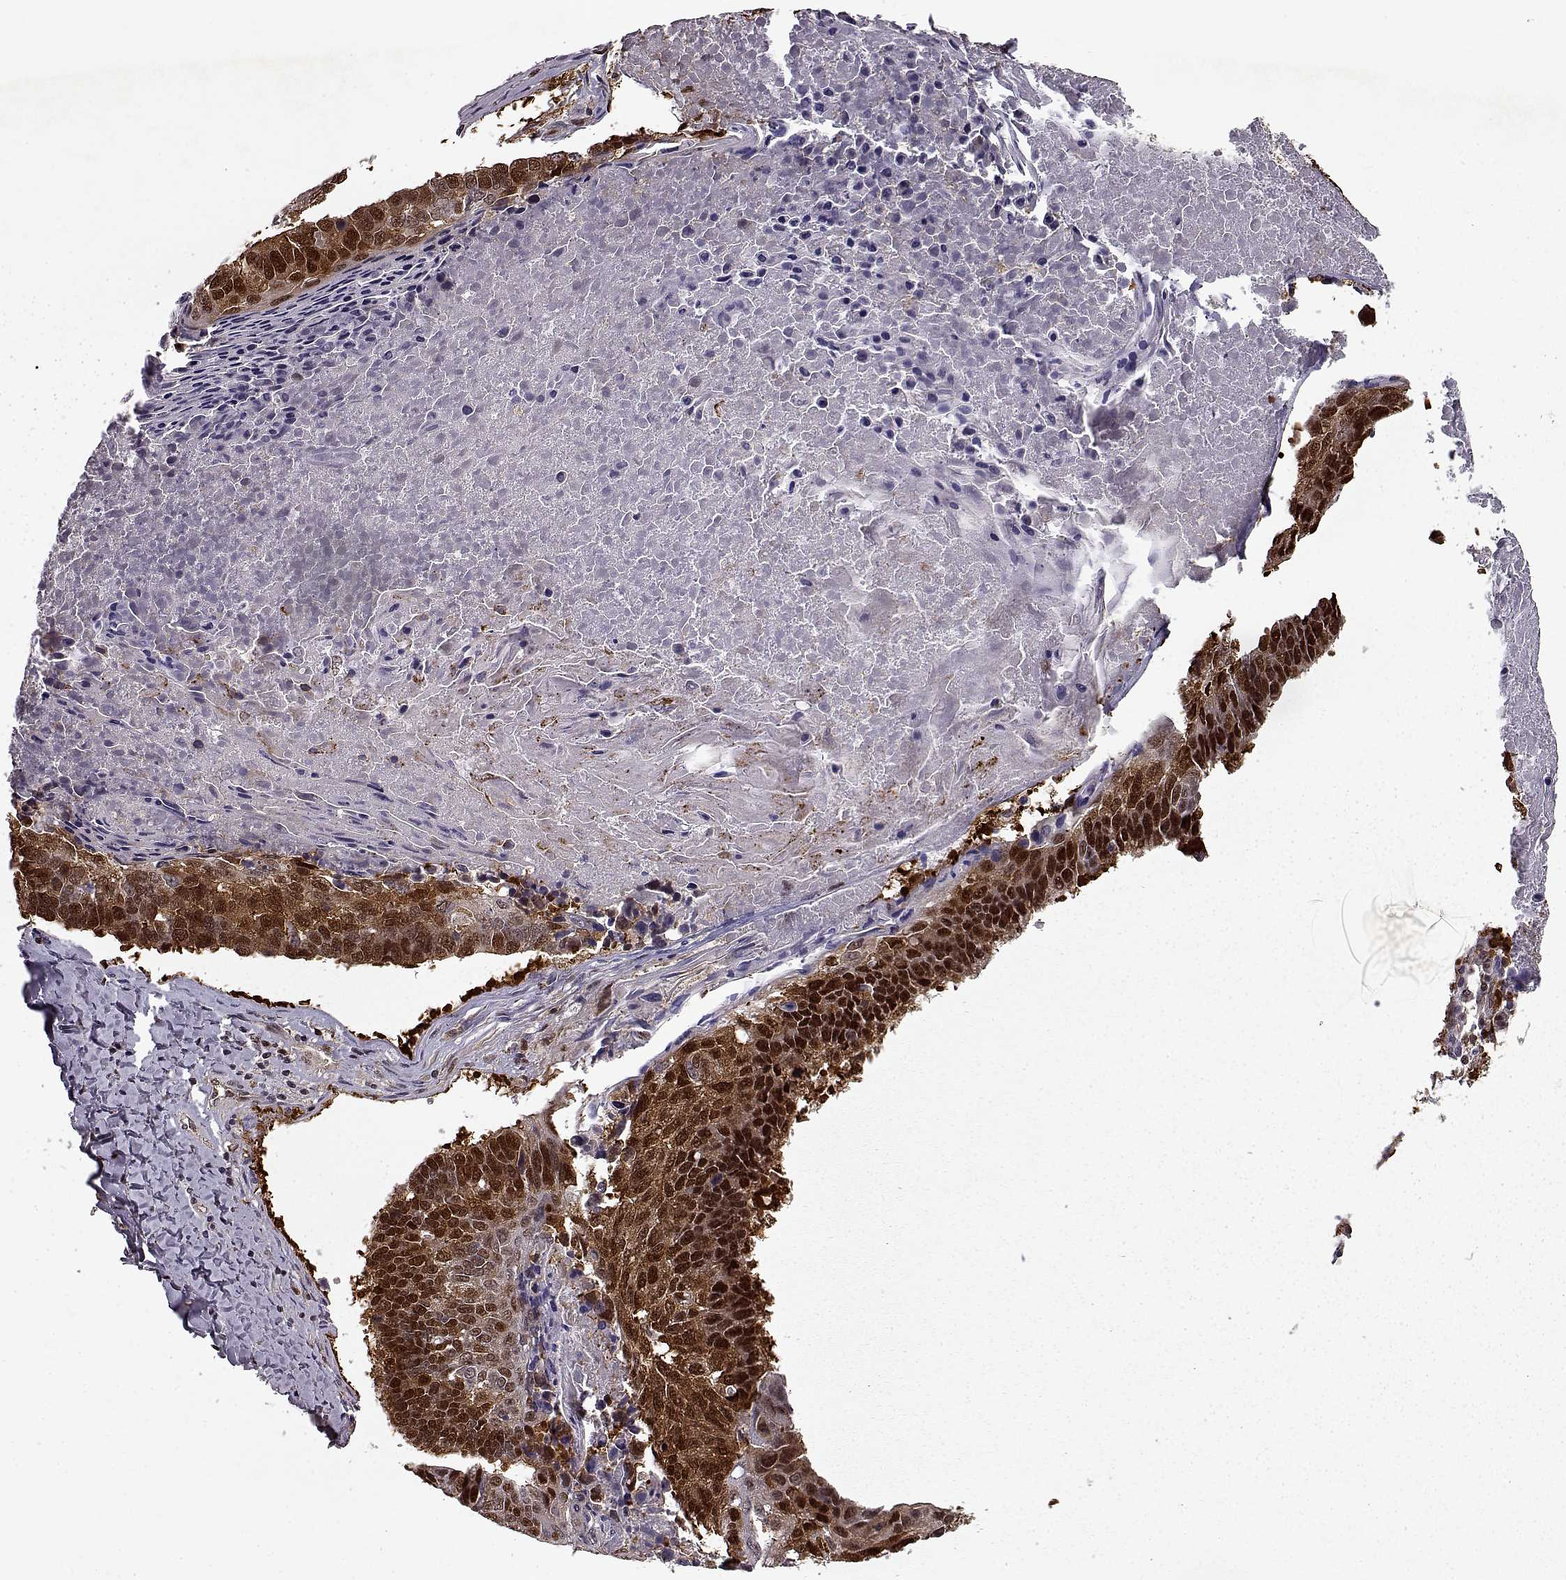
{"staining": {"intensity": "strong", "quantity": ">75%", "location": "cytoplasmic/membranous,nuclear"}, "tissue": "lung cancer", "cell_type": "Tumor cells", "image_type": "cancer", "snomed": [{"axis": "morphology", "description": "Squamous cell carcinoma, NOS"}, {"axis": "topography", "description": "Lung"}], "caption": "DAB (3,3'-diaminobenzidine) immunohistochemical staining of human squamous cell carcinoma (lung) demonstrates strong cytoplasmic/membranous and nuclear protein staining in approximately >75% of tumor cells. The protein is shown in brown color, while the nuclei are stained blue.", "gene": "RANBP1", "patient": {"sex": "male", "age": 73}}